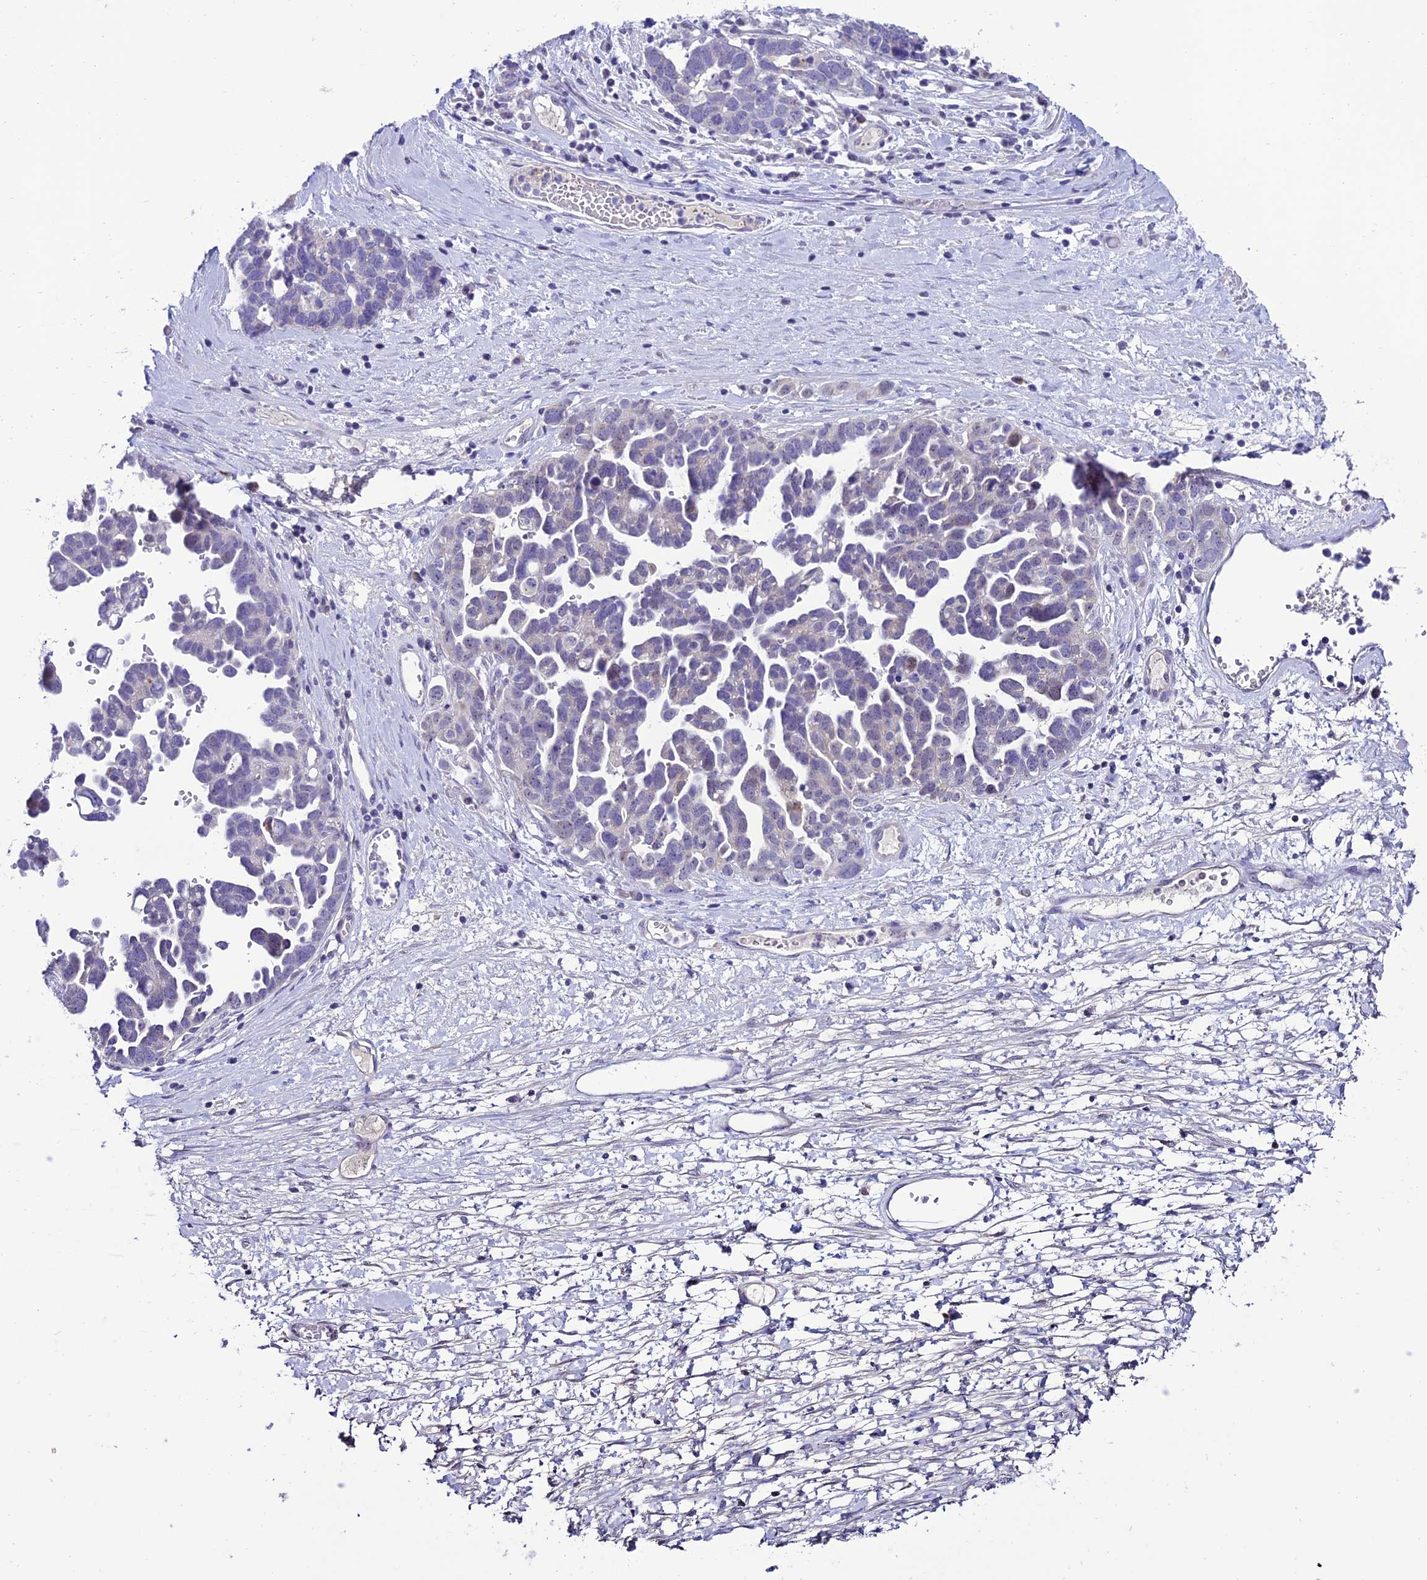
{"staining": {"intensity": "negative", "quantity": "none", "location": "none"}, "tissue": "ovarian cancer", "cell_type": "Tumor cells", "image_type": "cancer", "snomed": [{"axis": "morphology", "description": "Cystadenocarcinoma, serous, NOS"}, {"axis": "topography", "description": "Ovary"}], "caption": "Ovarian cancer was stained to show a protein in brown. There is no significant staining in tumor cells.", "gene": "SLC10A1", "patient": {"sex": "female", "age": 54}}